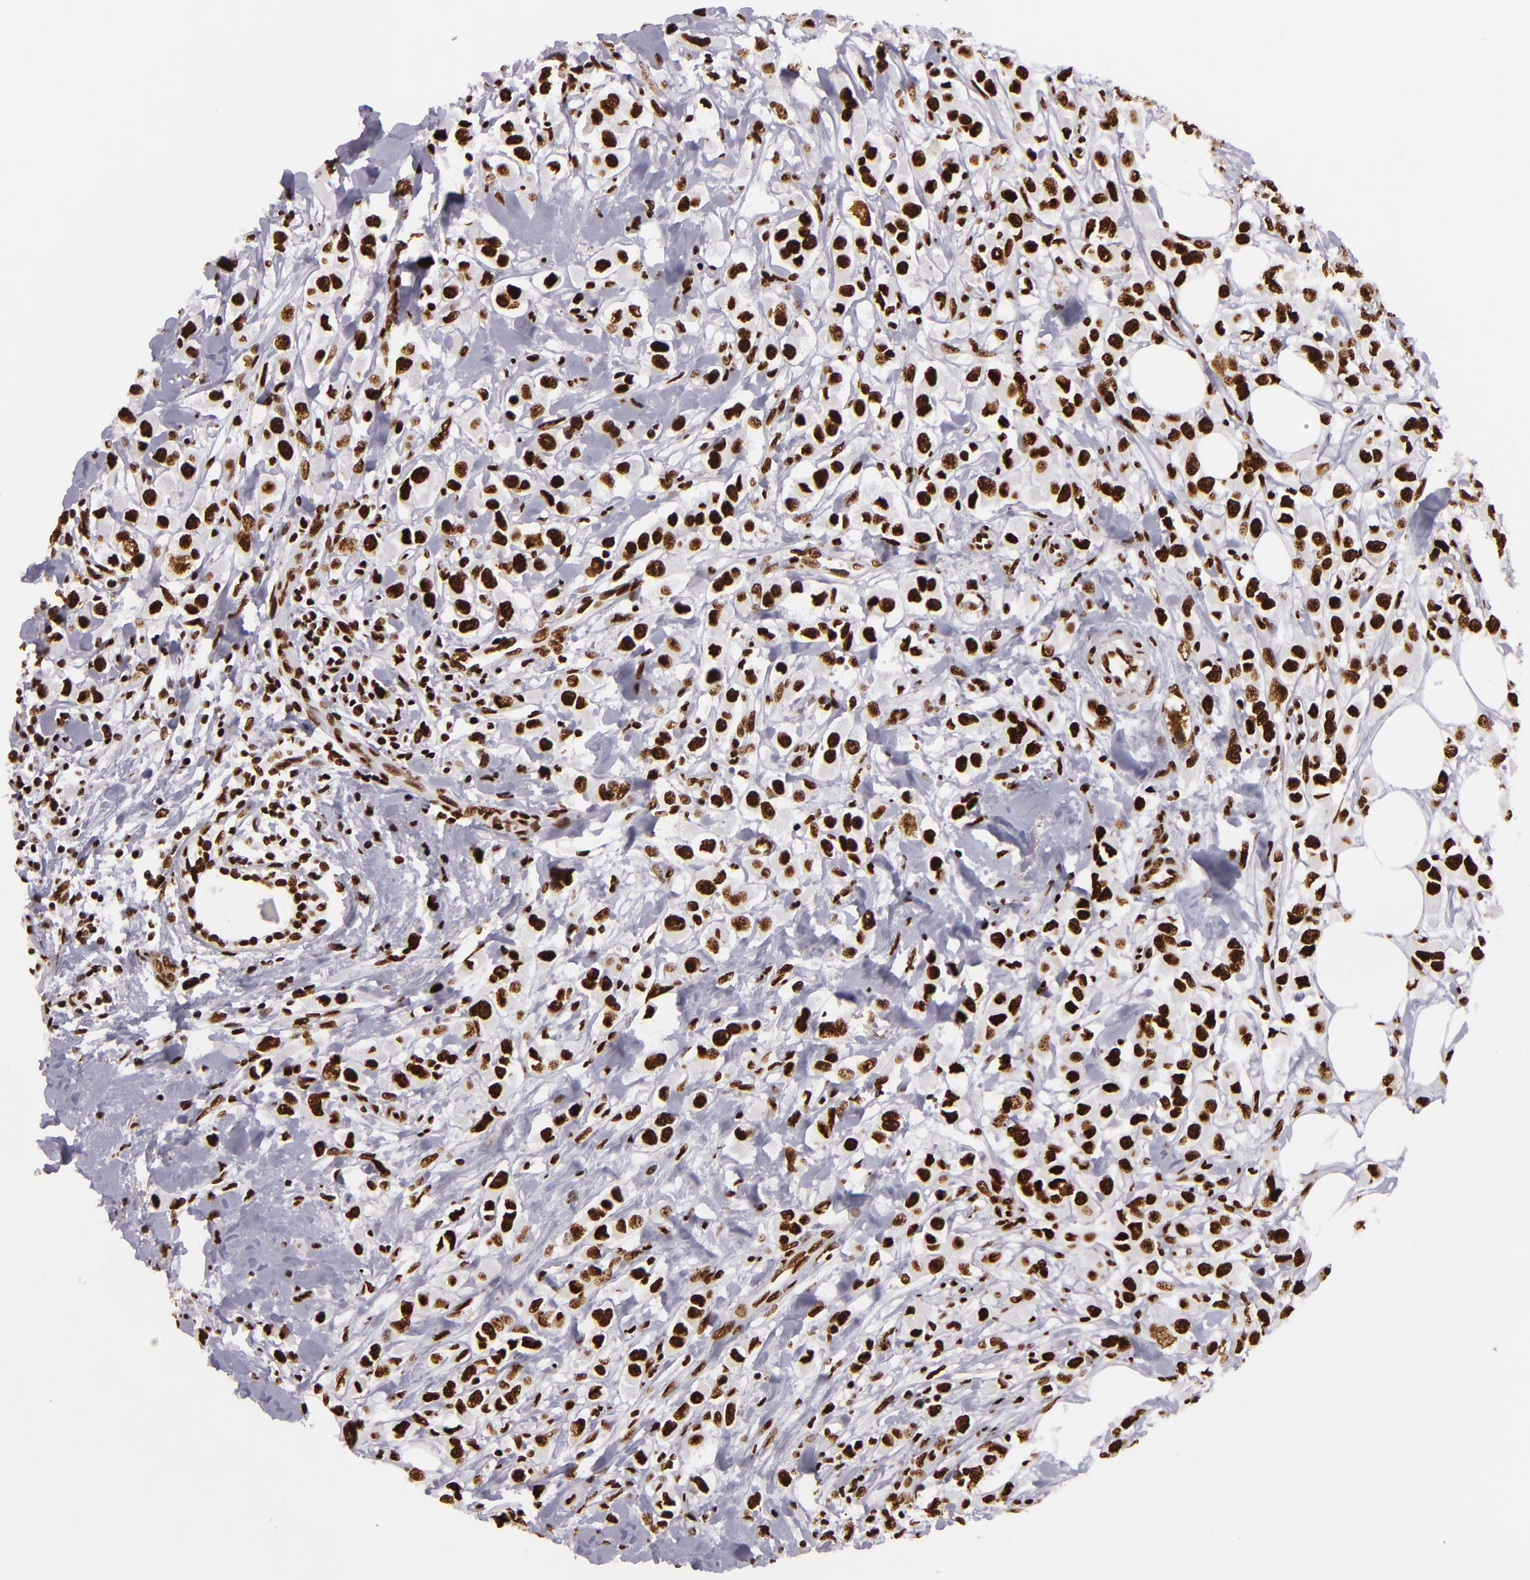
{"staining": {"intensity": "strong", "quantity": ">75%", "location": "nuclear"}, "tissue": "breast cancer", "cell_type": "Tumor cells", "image_type": "cancer", "snomed": [{"axis": "morphology", "description": "Duct carcinoma"}, {"axis": "topography", "description": "Breast"}], "caption": "This is a micrograph of immunohistochemistry (IHC) staining of infiltrating ductal carcinoma (breast), which shows strong positivity in the nuclear of tumor cells.", "gene": "SAFB", "patient": {"sex": "female", "age": 58}}